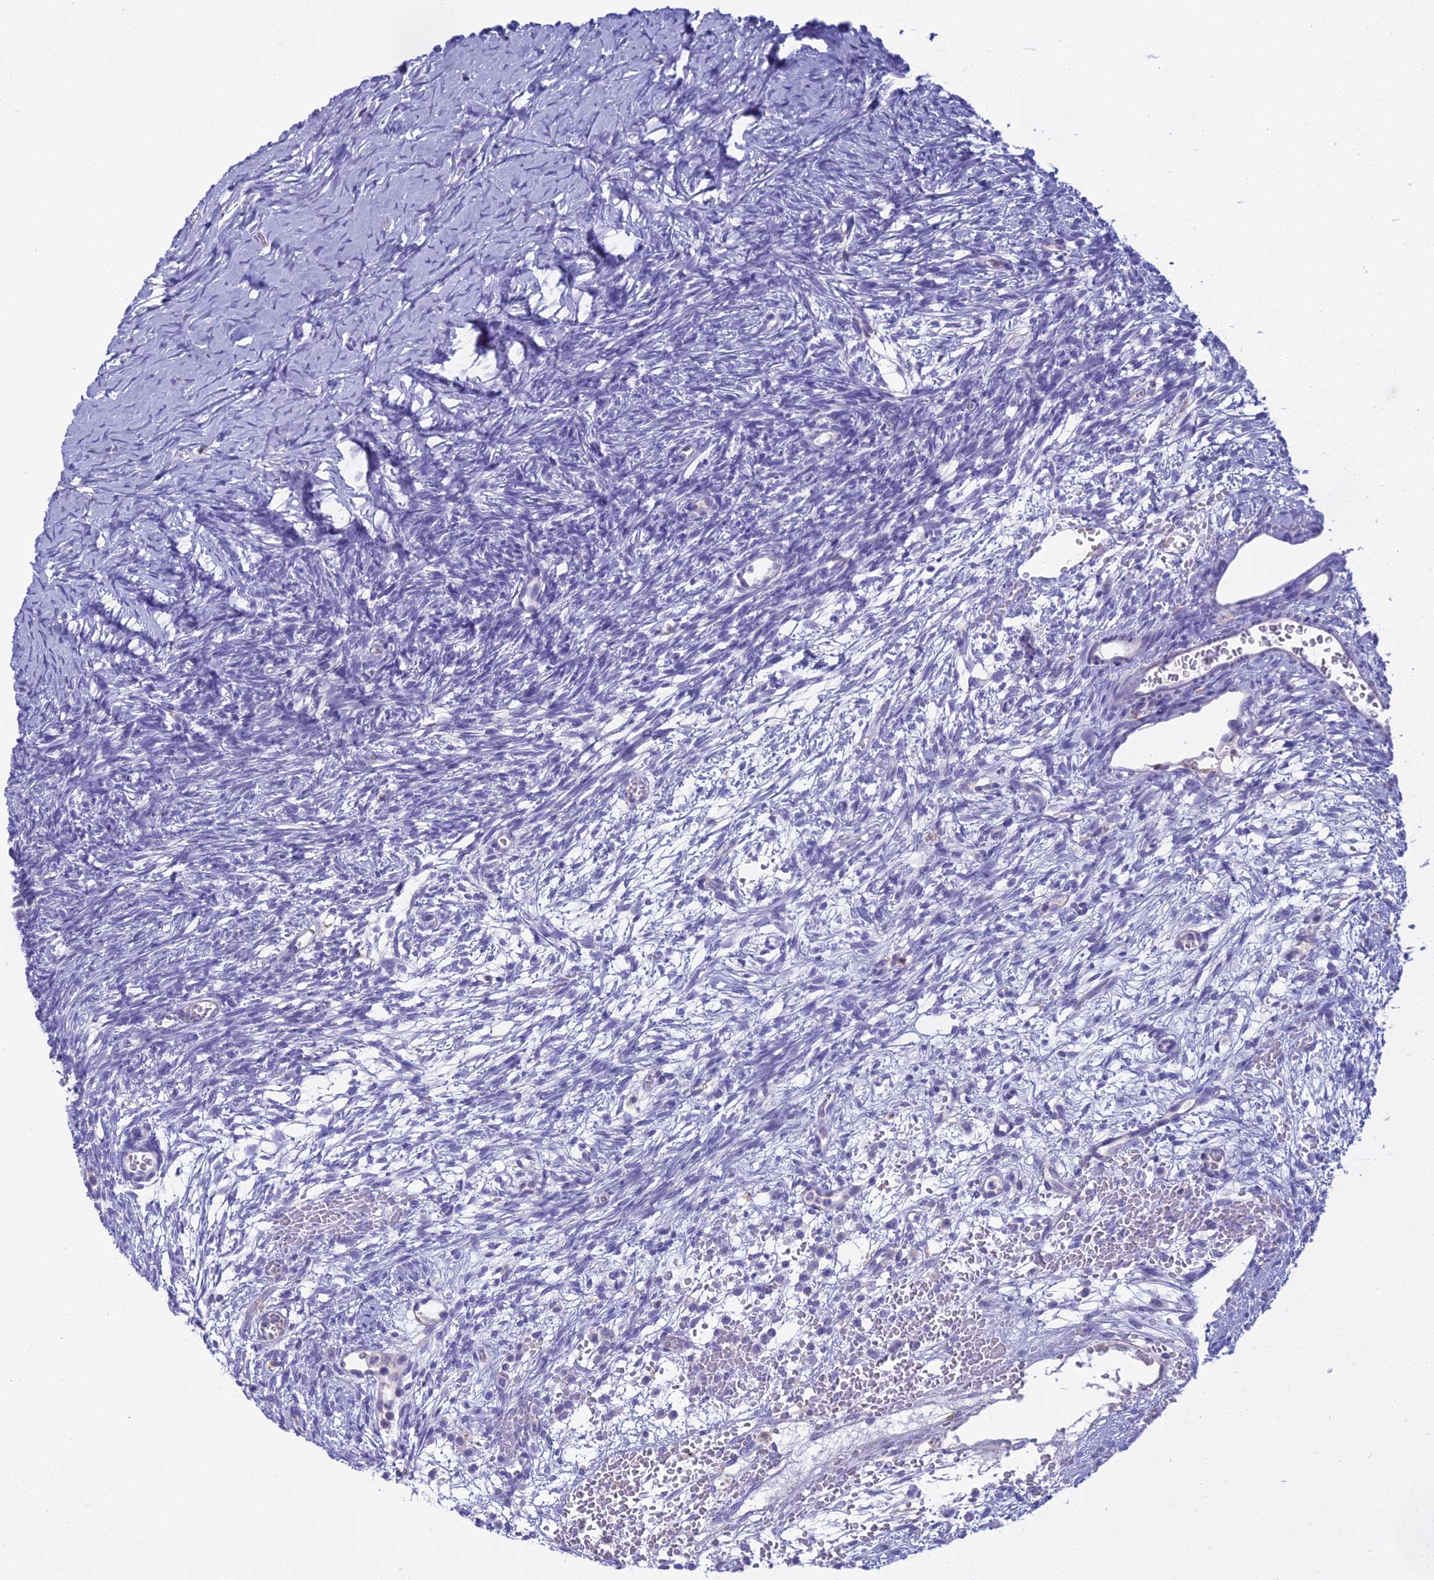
{"staining": {"intensity": "negative", "quantity": "none", "location": "none"}, "tissue": "ovary", "cell_type": "Ovarian stroma cells", "image_type": "normal", "snomed": [{"axis": "morphology", "description": "Normal tissue, NOS"}, {"axis": "topography", "description": "Ovary"}], "caption": "Ovarian stroma cells are negative for brown protein staining in normal ovary. (DAB (3,3'-diaminobenzidine) IHC visualized using brightfield microscopy, high magnification).", "gene": "BLNK", "patient": {"sex": "female", "age": 39}}